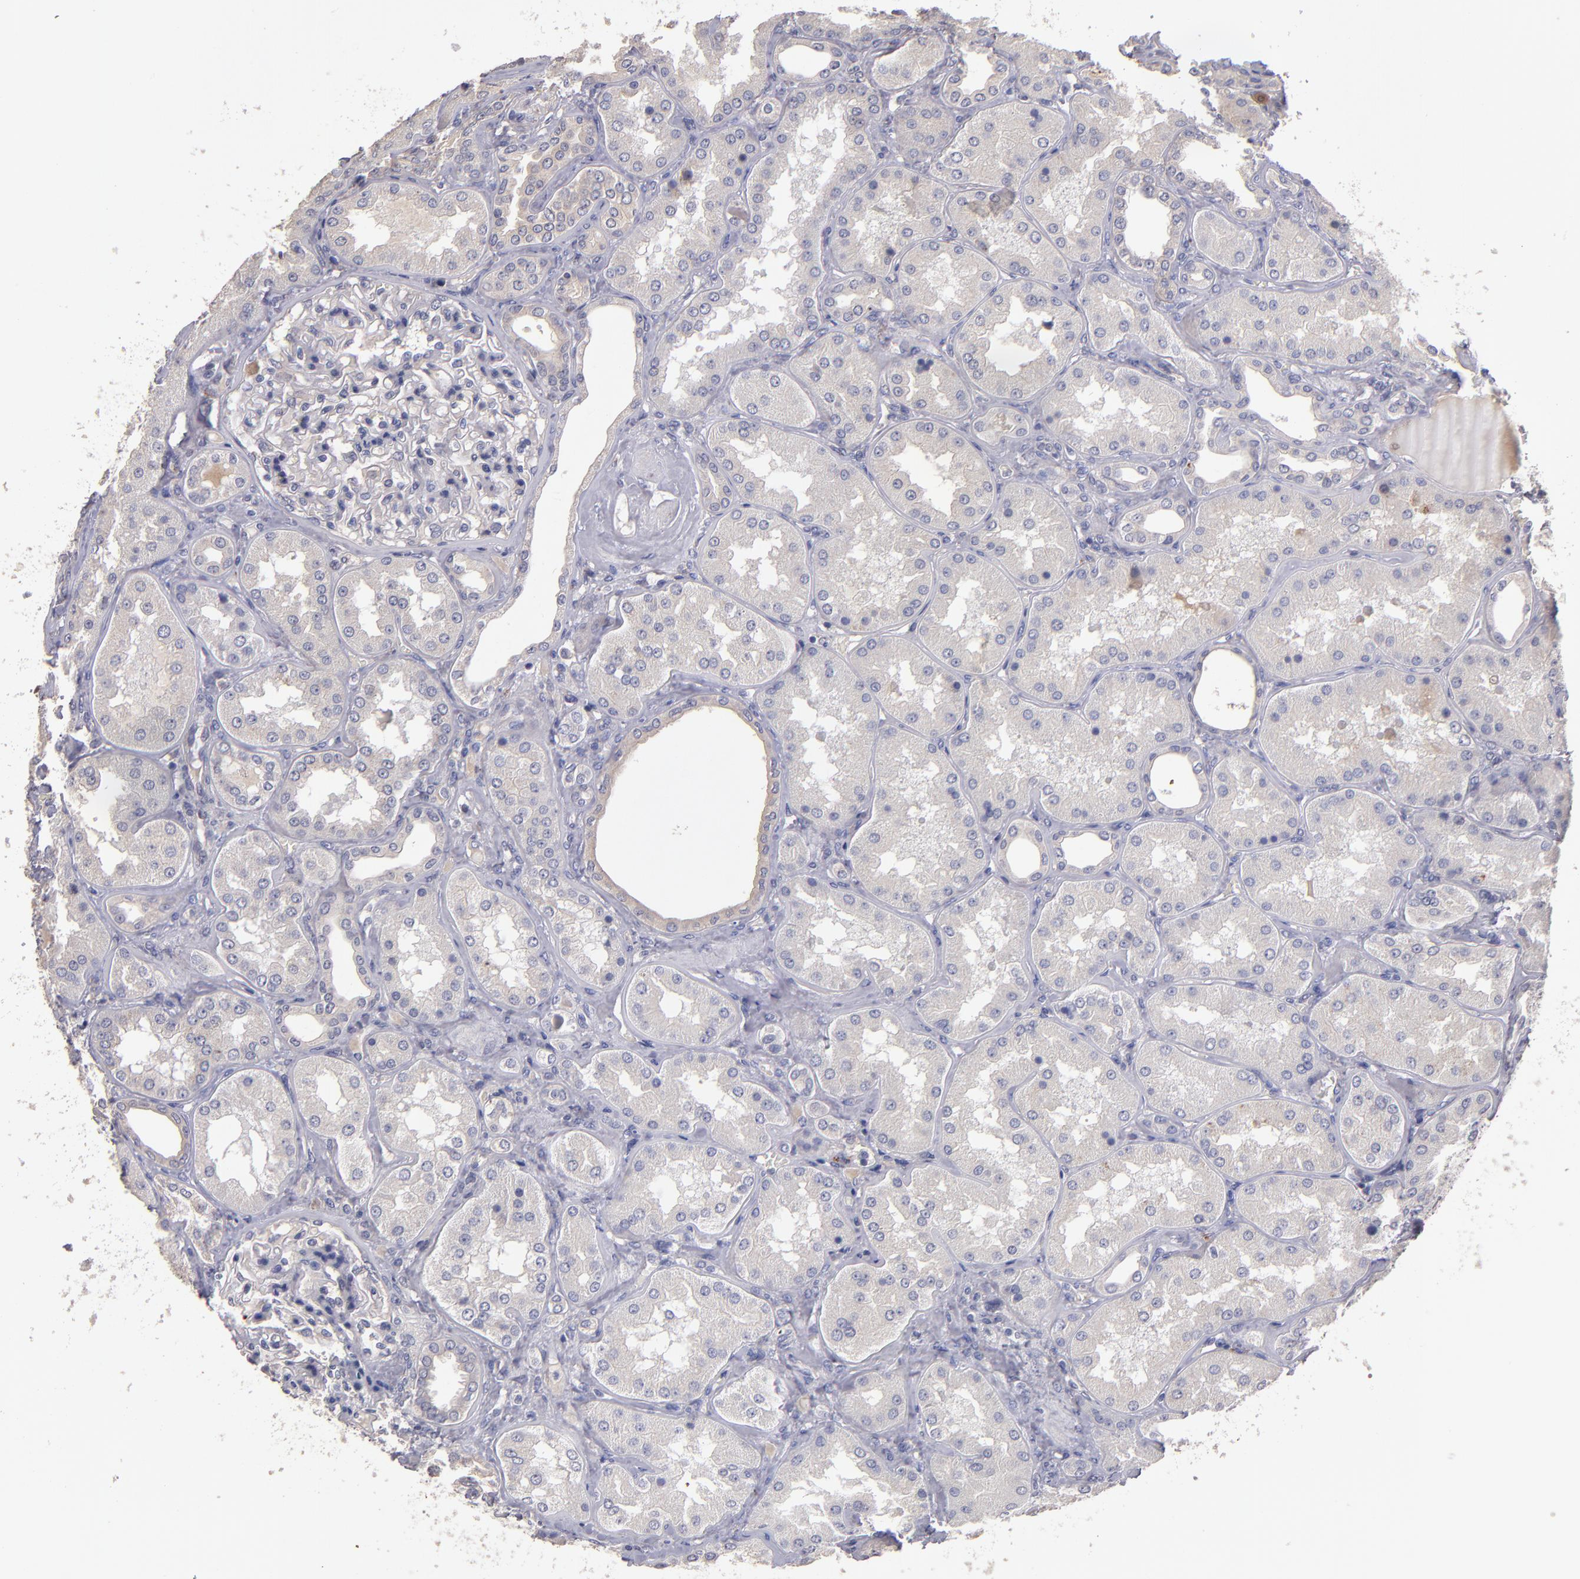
{"staining": {"intensity": "negative", "quantity": "none", "location": "none"}, "tissue": "kidney", "cell_type": "Cells in glomeruli", "image_type": "normal", "snomed": [{"axis": "morphology", "description": "Normal tissue, NOS"}, {"axis": "topography", "description": "Kidney"}], "caption": "Normal kidney was stained to show a protein in brown. There is no significant staining in cells in glomeruli. (IHC, brightfield microscopy, high magnification).", "gene": "MAGEE1", "patient": {"sex": "female", "age": 56}}